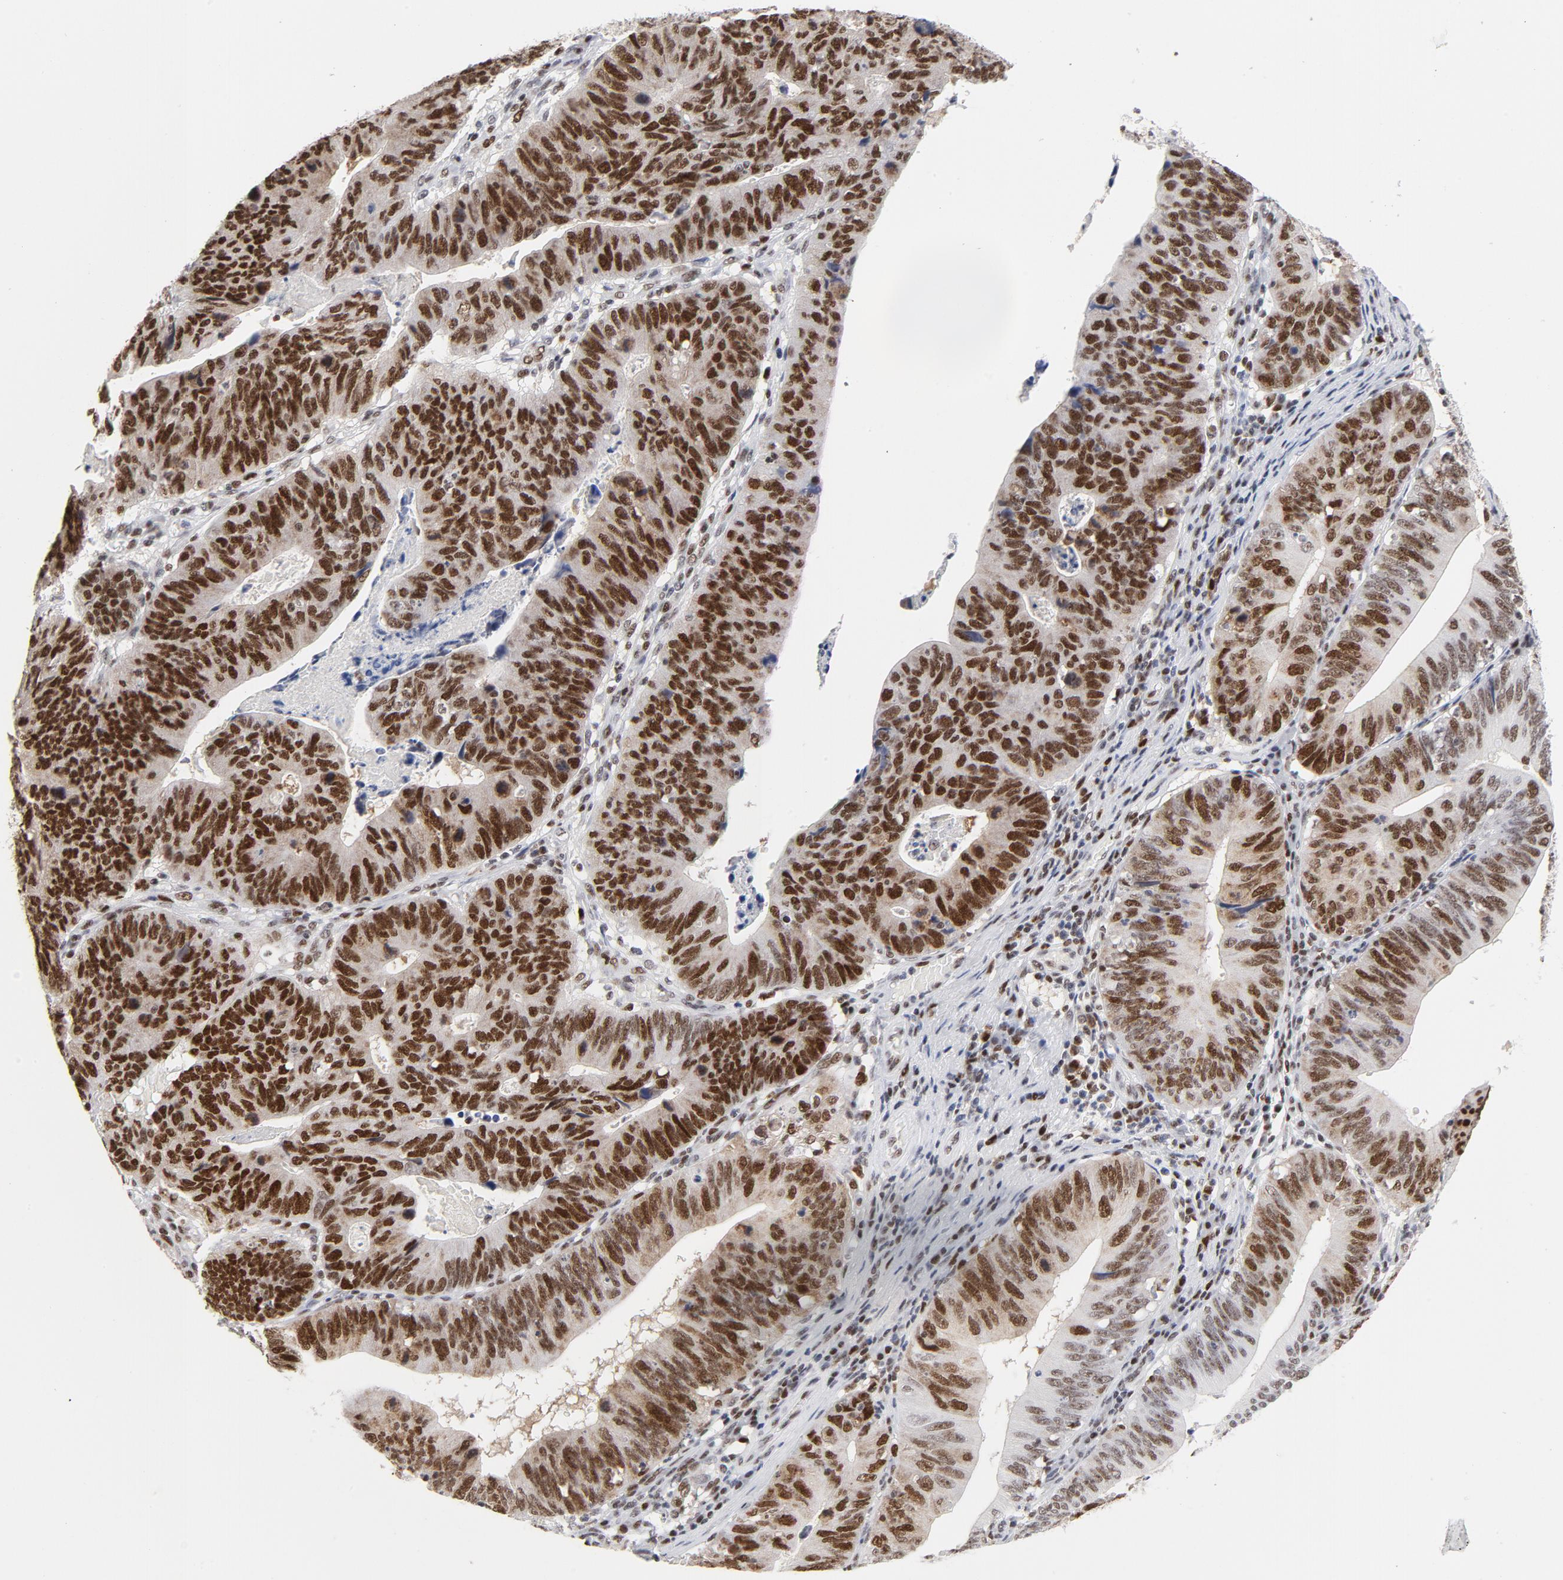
{"staining": {"intensity": "strong", "quantity": ">75%", "location": "nuclear"}, "tissue": "stomach cancer", "cell_type": "Tumor cells", "image_type": "cancer", "snomed": [{"axis": "morphology", "description": "Adenocarcinoma, NOS"}, {"axis": "topography", "description": "Stomach"}], "caption": "Tumor cells display high levels of strong nuclear staining in about >75% of cells in stomach cancer (adenocarcinoma).", "gene": "RFC4", "patient": {"sex": "male", "age": 59}}